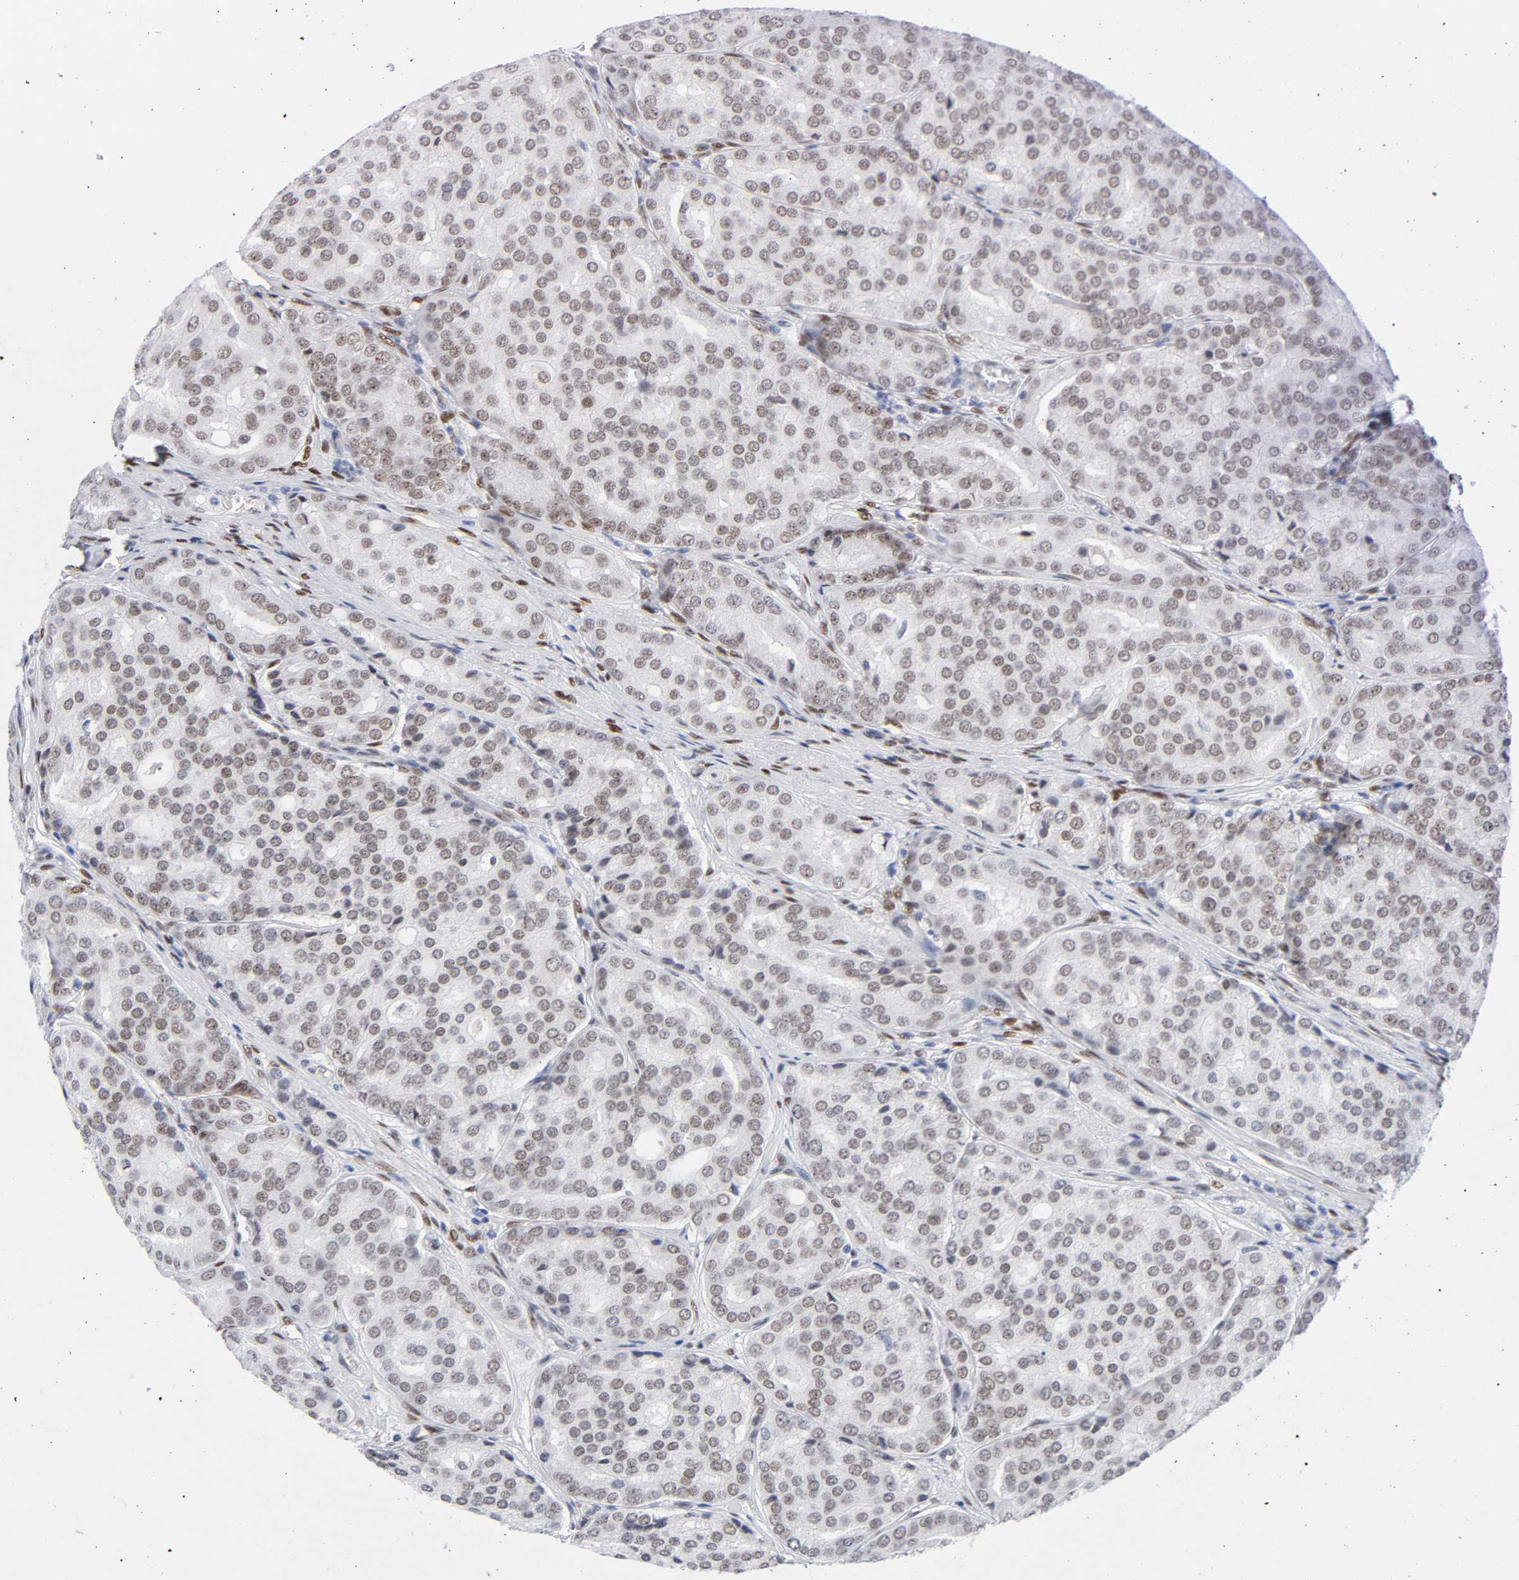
{"staining": {"intensity": "moderate", "quantity": ">75%", "location": "nuclear"}, "tissue": "prostate cancer", "cell_type": "Tumor cells", "image_type": "cancer", "snomed": [{"axis": "morphology", "description": "Adenocarcinoma, High grade"}, {"axis": "topography", "description": "Prostate"}], "caption": "Prostate cancer stained with a brown dye reveals moderate nuclear positive expression in about >75% of tumor cells.", "gene": "NFIC", "patient": {"sex": "male", "age": 64}}